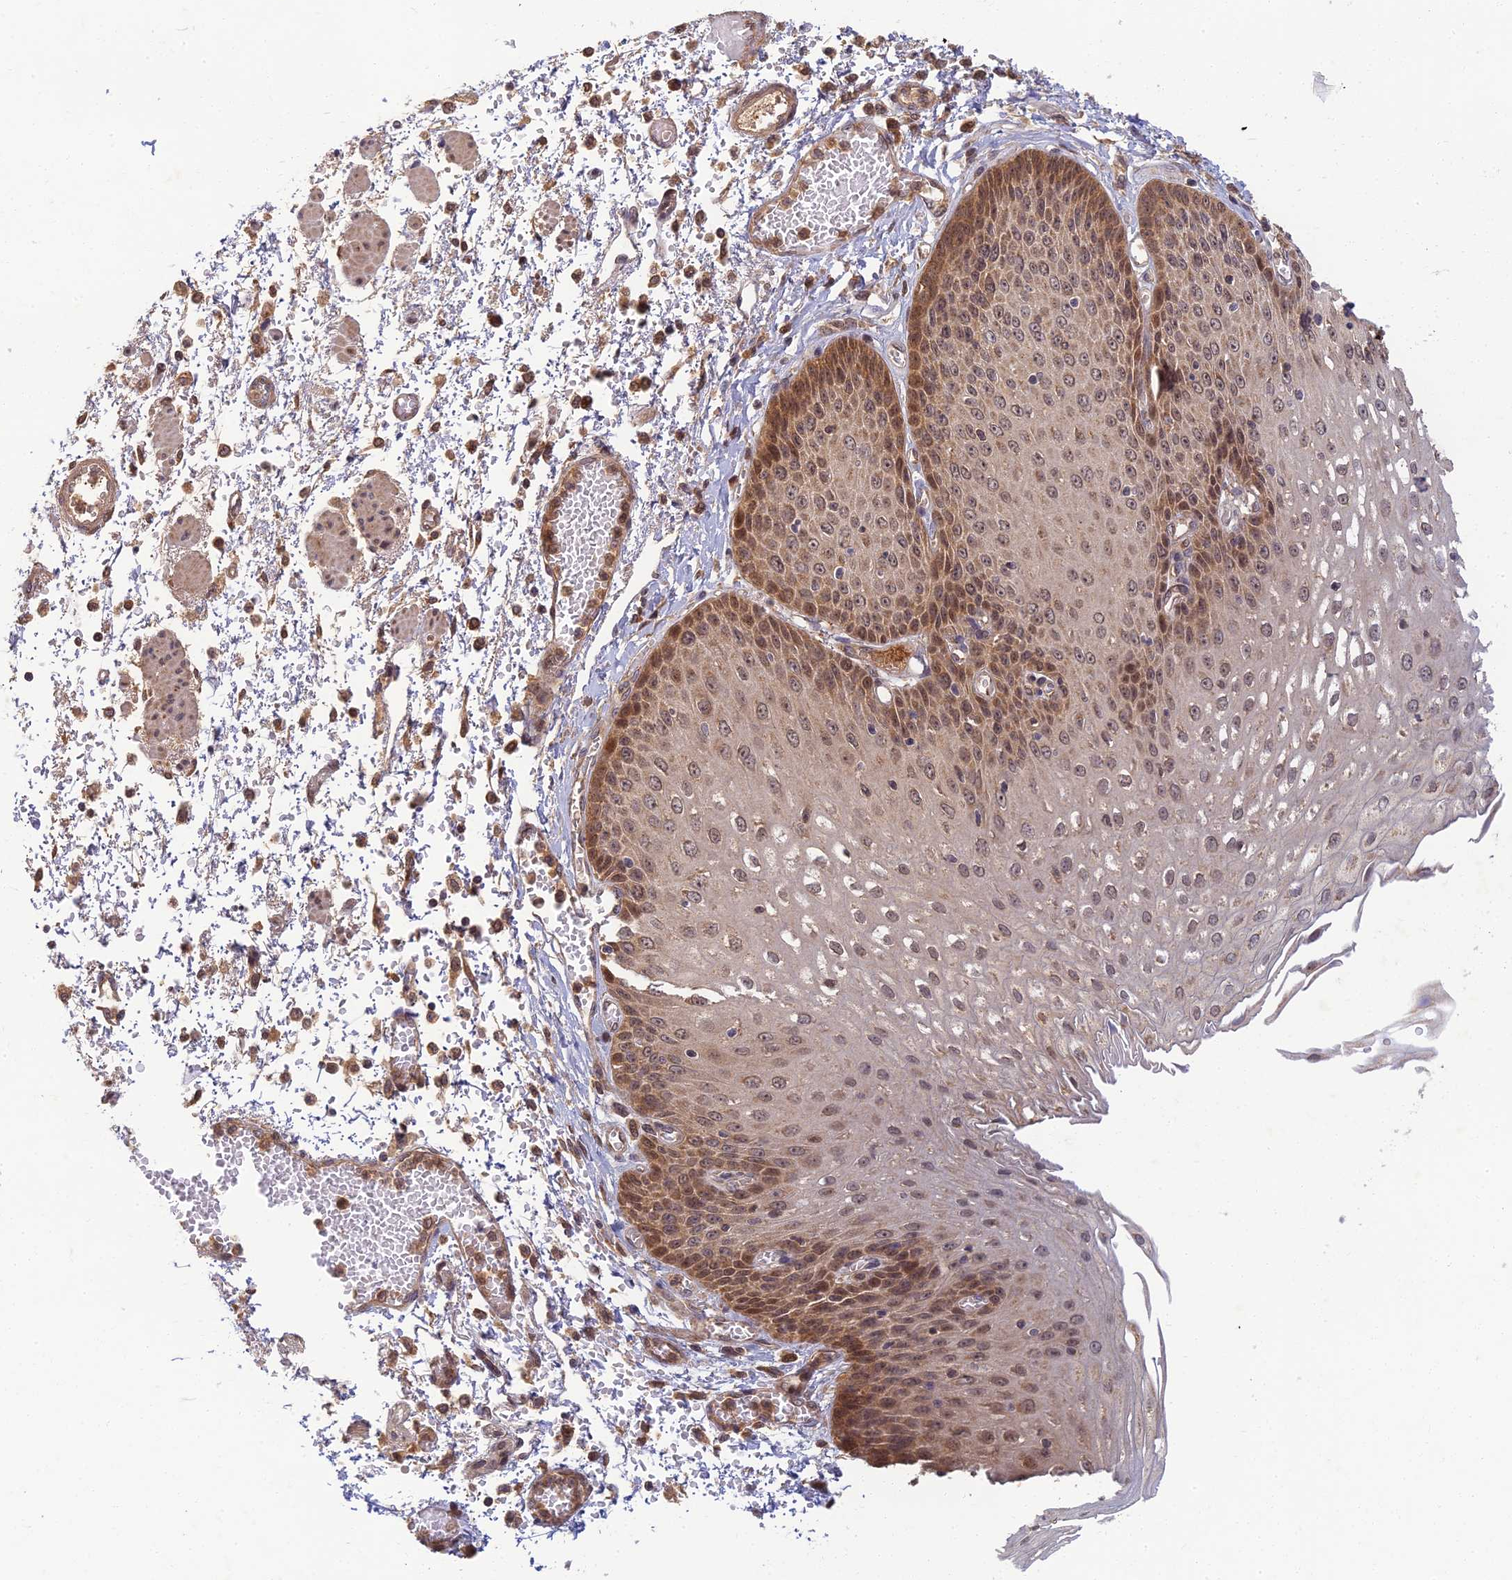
{"staining": {"intensity": "moderate", "quantity": ">75%", "location": "cytoplasmic/membranous,nuclear"}, "tissue": "esophagus", "cell_type": "Squamous epithelial cells", "image_type": "normal", "snomed": [{"axis": "morphology", "description": "Normal tissue, NOS"}, {"axis": "topography", "description": "Esophagus"}], "caption": "High-magnification brightfield microscopy of unremarkable esophagus stained with DAB (3,3'-diaminobenzidine) (brown) and counterstained with hematoxylin (blue). squamous epithelial cells exhibit moderate cytoplasmic/membranous,nuclear expression is seen in about>75% of cells. (IHC, brightfield microscopy, high magnification).", "gene": "RGL3", "patient": {"sex": "male", "age": 81}}